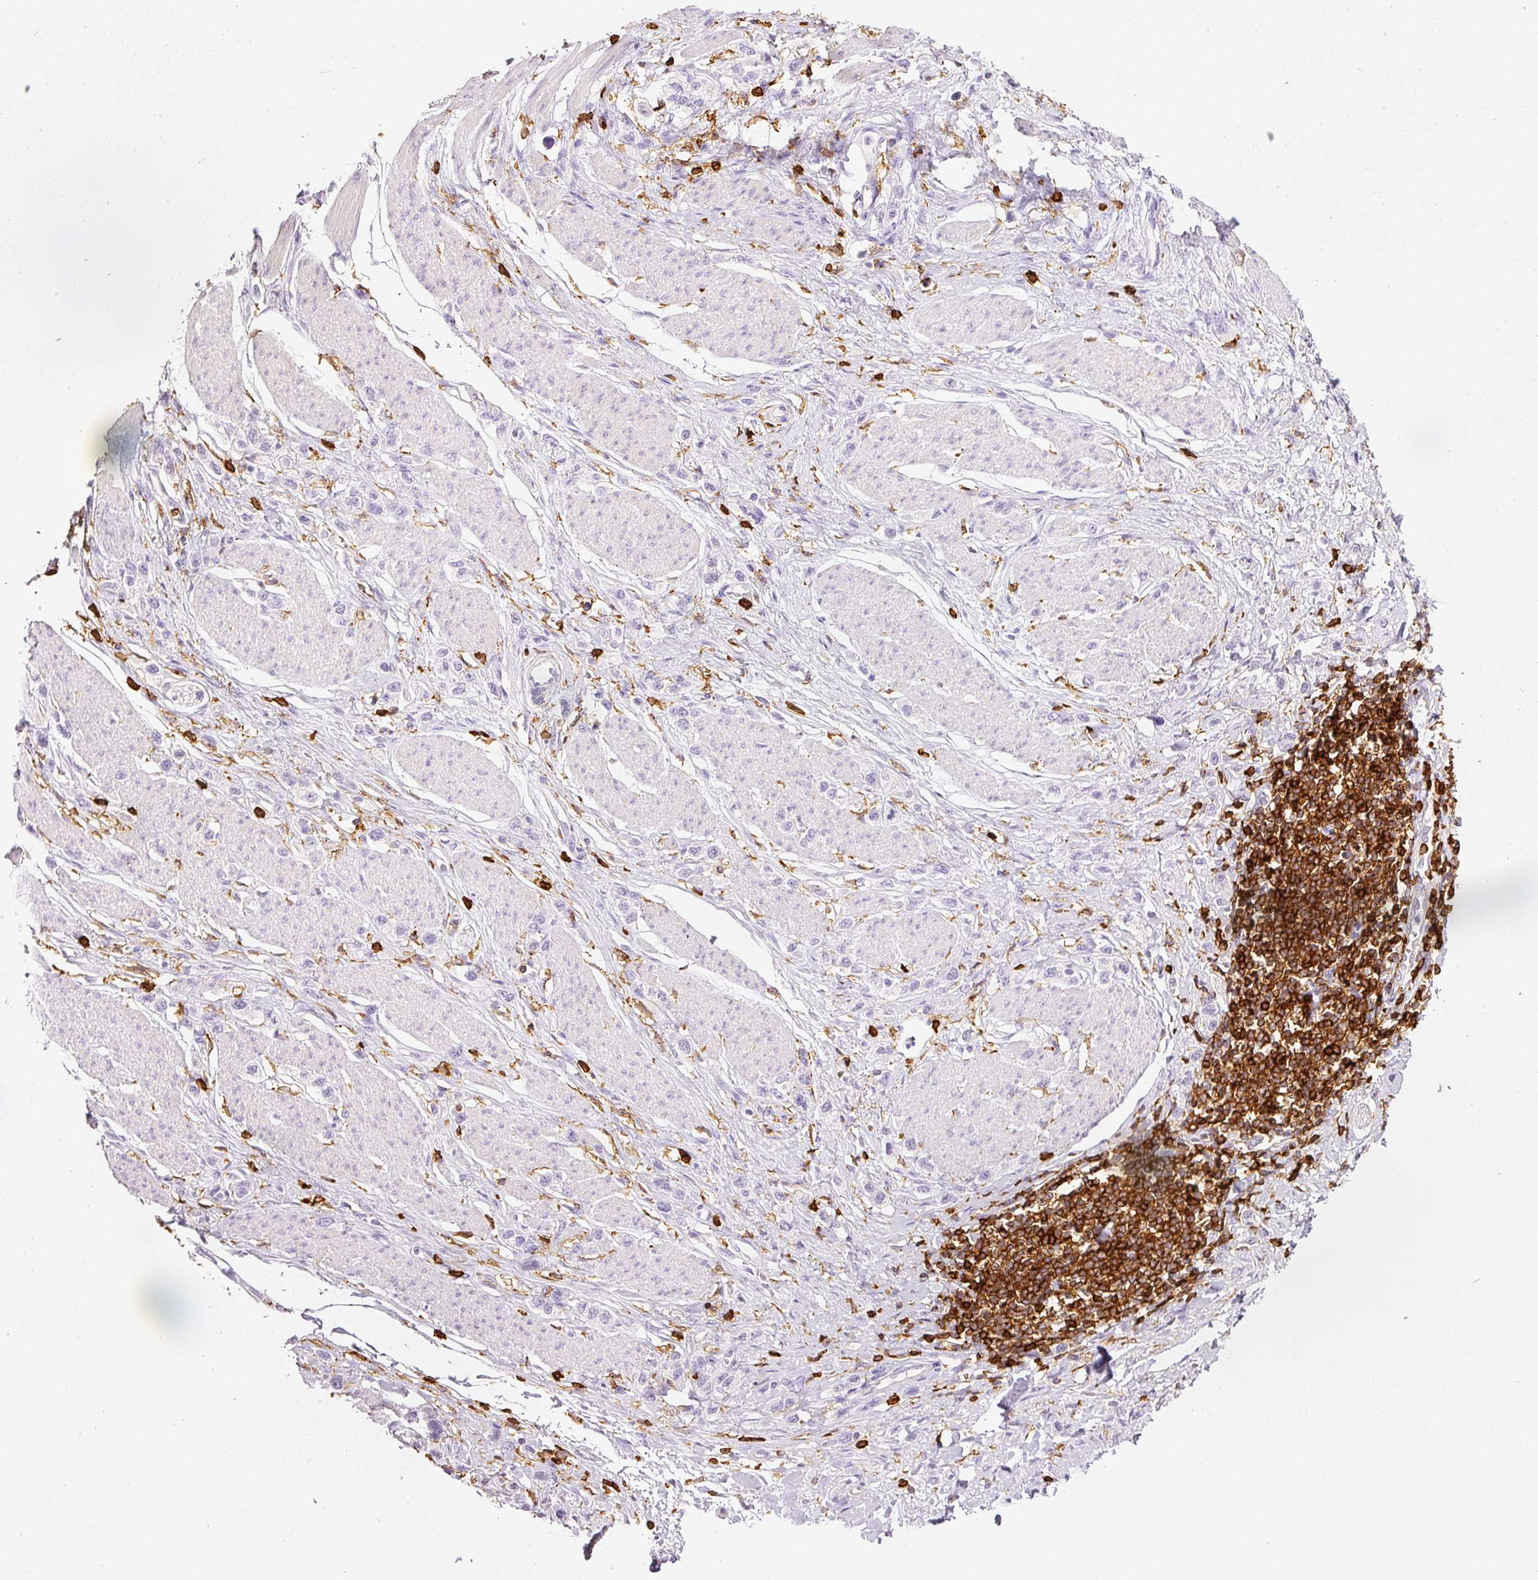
{"staining": {"intensity": "negative", "quantity": "none", "location": "none"}, "tissue": "stomach cancer", "cell_type": "Tumor cells", "image_type": "cancer", "snomed": [{"axis": "morphology", "description": "Adenocarcinoma, NOS"}, {"axis": "topography", "description": "Stomach"}], "caption": "Tumor cells show no significant positivity in stomach cancer.", "gene": "EVL", "patient": {"sex": "female", "age": 65}}